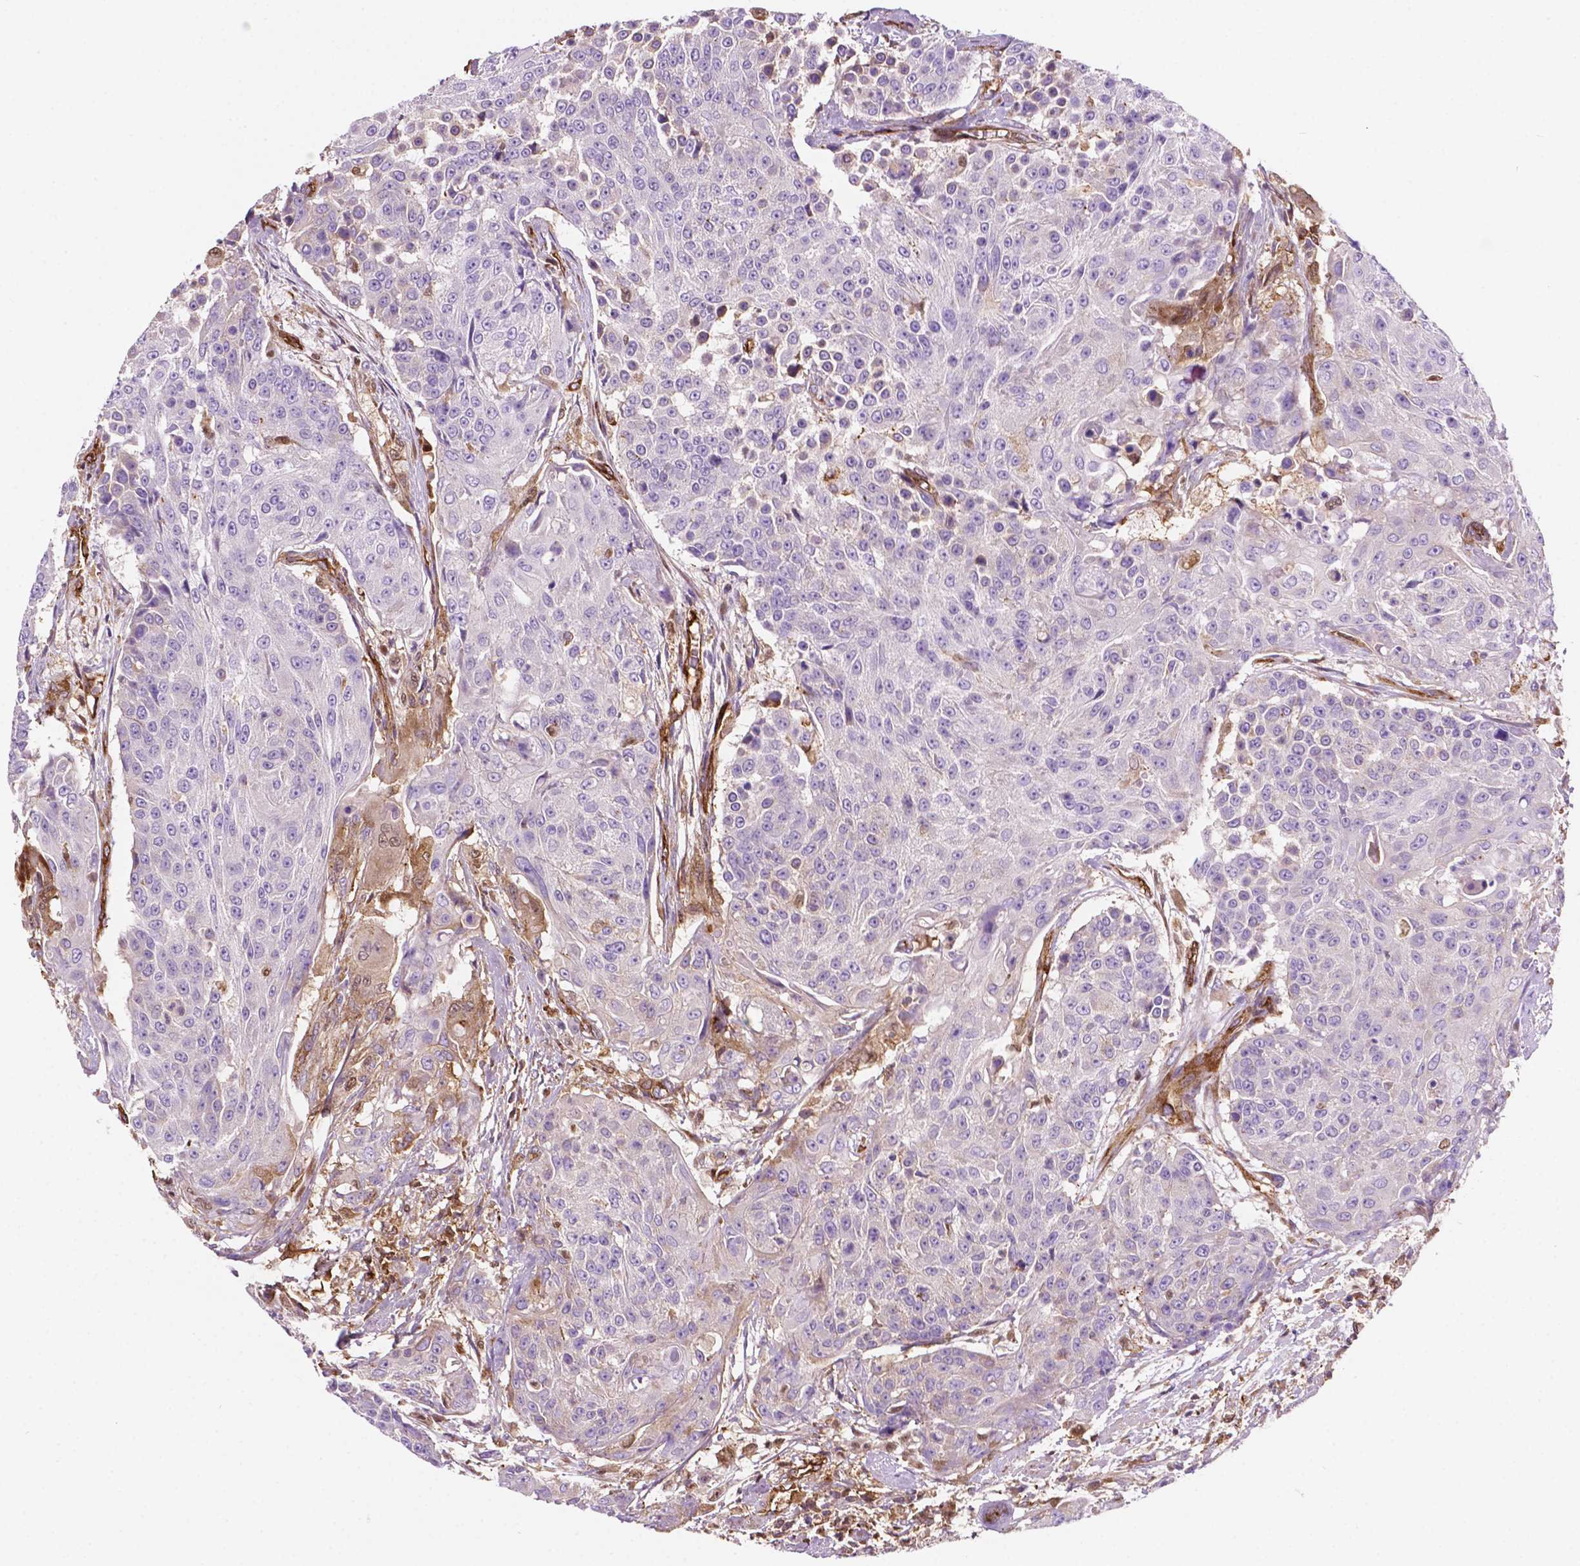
{"staining": {"intensity": "negative", "quantity": "none", "location": "none"}, "tissue": "urothelial cancer", "cell_type": "Tumor cells", "image_type": "cancer", "snomed": [{"axis": "morphology", "description": "Urothelial carcinoma, High grade"}, {"axis": "topography", "description": "Urinary bladder"}], "caption": "Protein analysis of high-grade urothelial carcinoma displays no significant staining in tumor cells.", "gene": "DCN", "patient": {"sex": "female", "age": 63}}